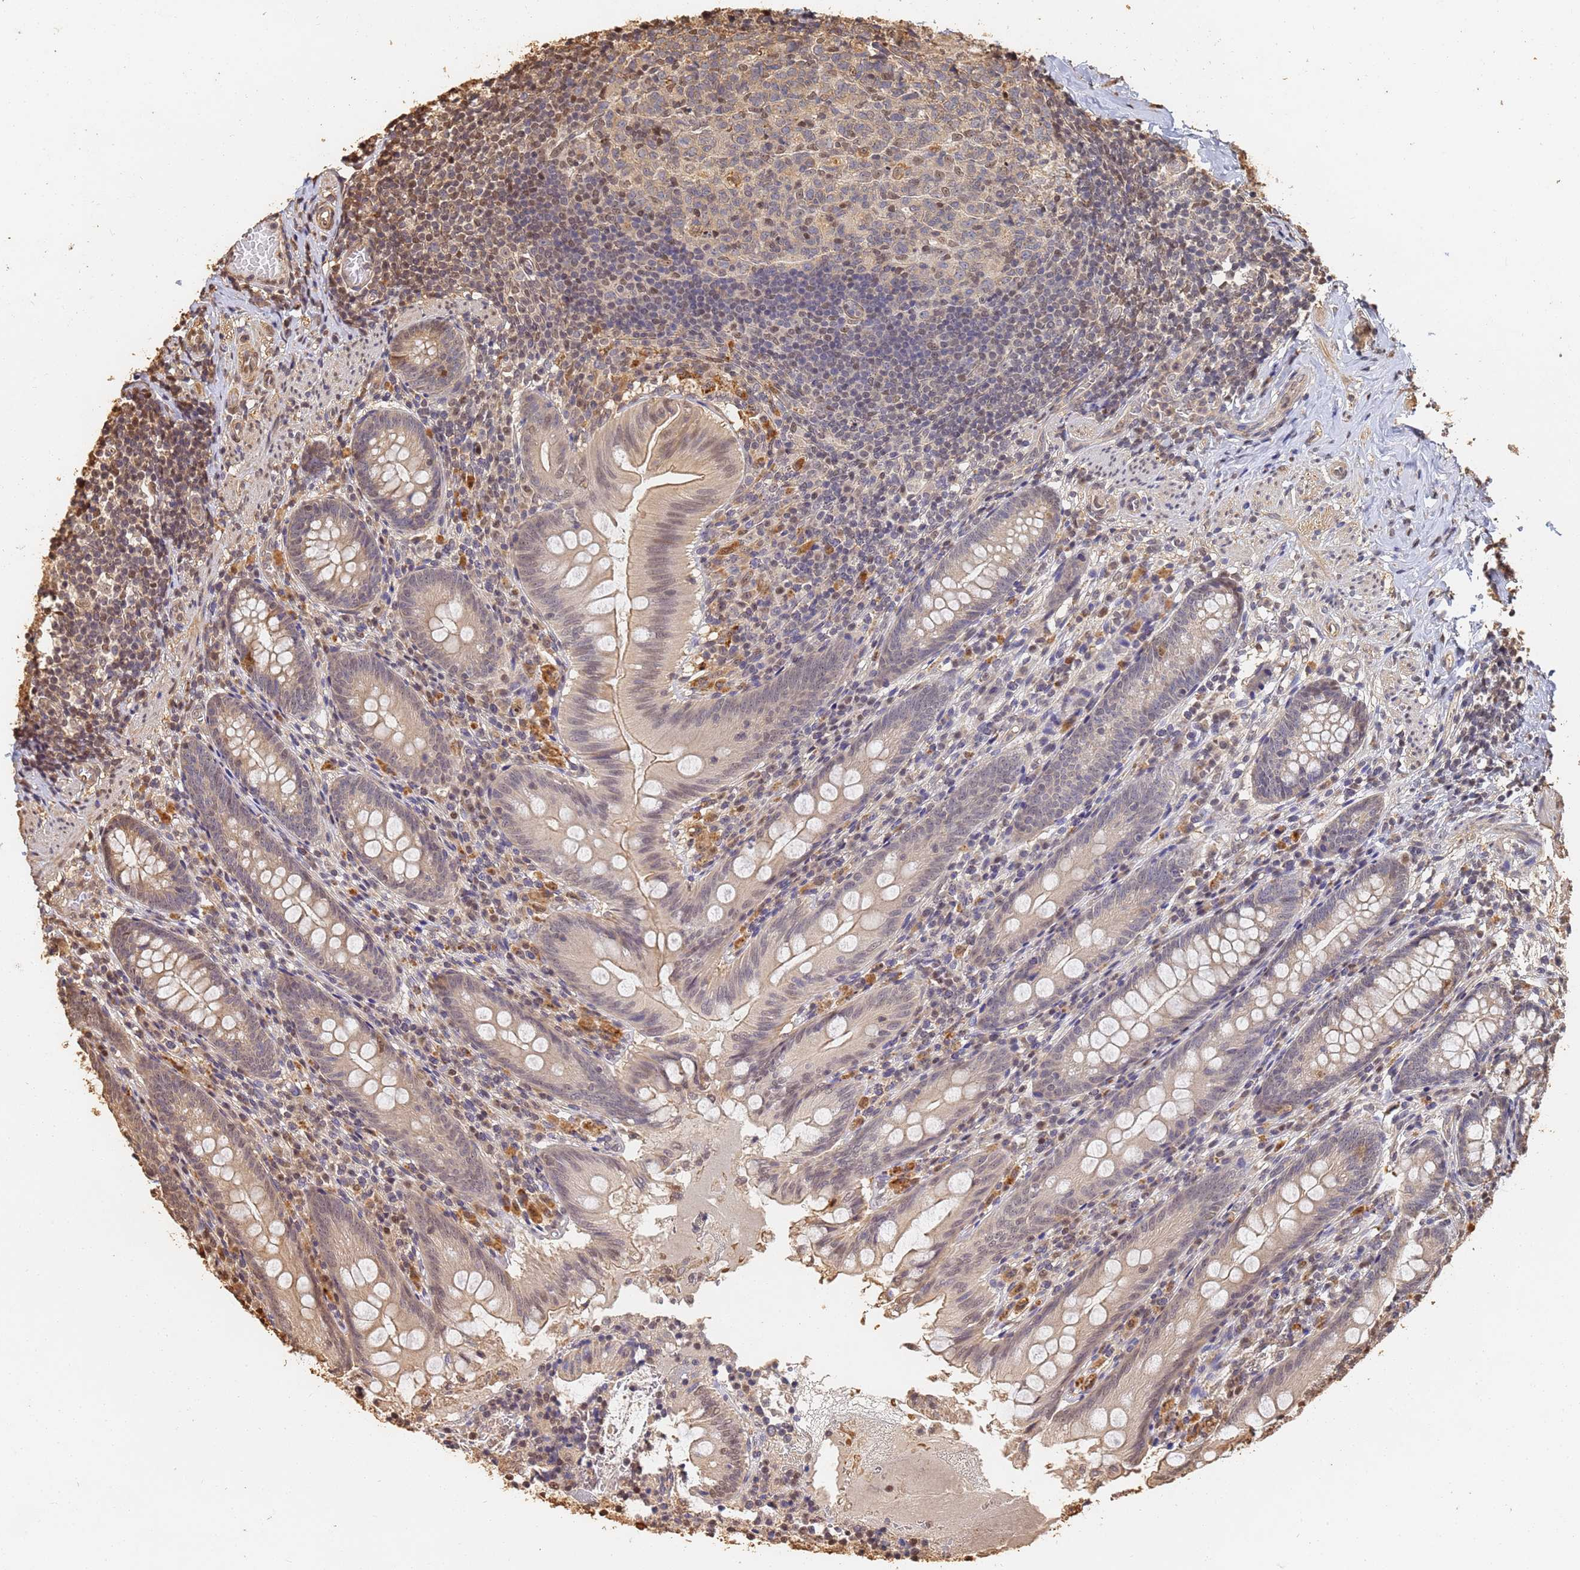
{"staining": {"intensity": "weak", "quantity": "<25%", "location": "cytoplasmic/membranous,nuclear"}, "tissue": "appendix", "cell_type": "Glandular cells", "image_type": "normal", "snomed": [{"axis": "morphology", "description": "Normal tissue, NOS"}, {"axis": "topography", "description": "Appendix"}], "caption": "IHC photomicrograph of normal appendix: human appendix stained with DAB displays no significant protein positivity in glandular cells. (Brightfield microscopy of DAB (3,3'-diaminobenzidine) immunohistochemistry at high magnification).", "gene": "JAK2", "patient": {"sex": "male", "age": 55}}